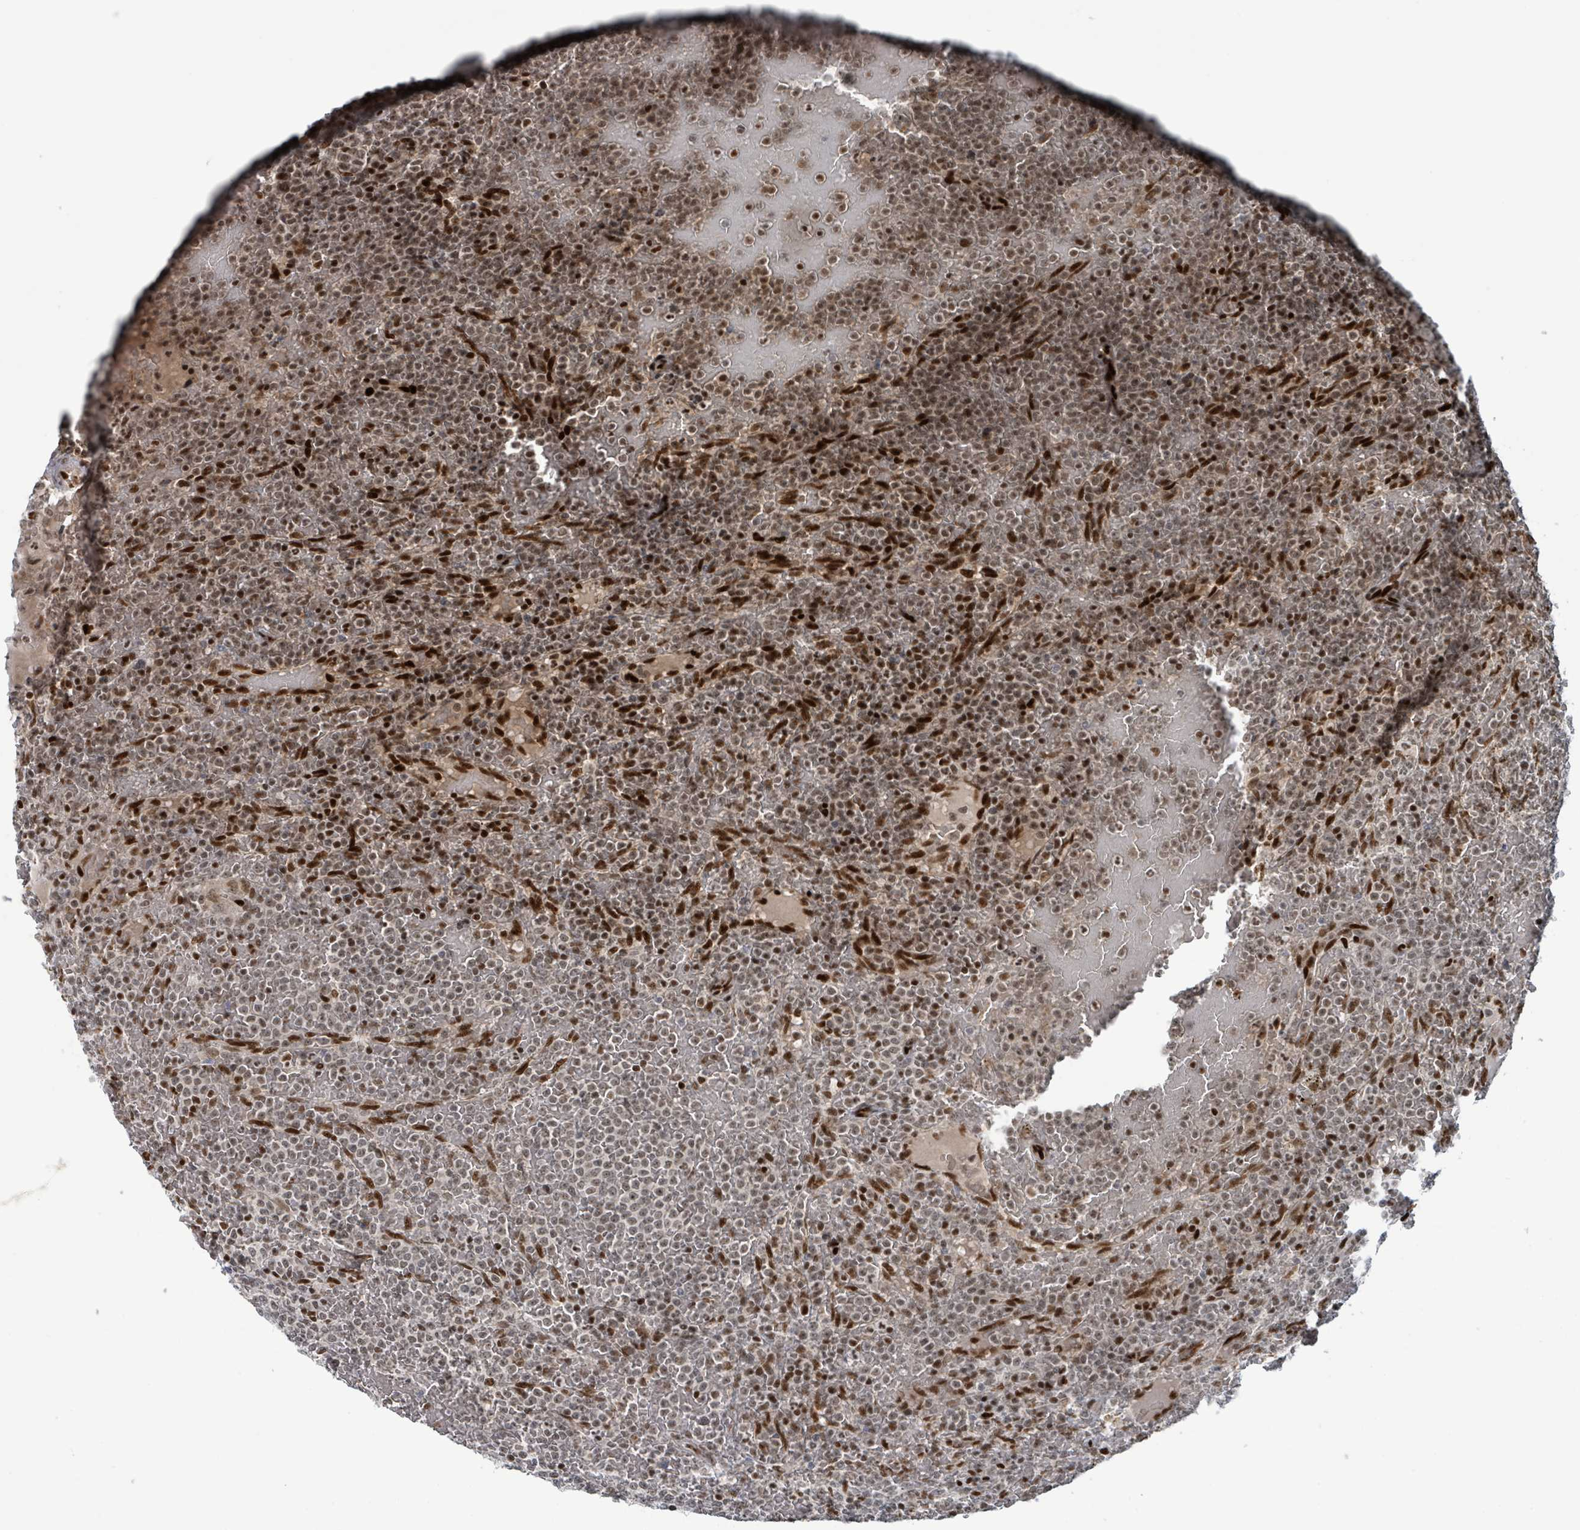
{"staining": {"intensity": "moderate", "quantity": ">75%", "location": "nuclear"}, "tissue": "lymphoma", "cell_type": "Tumor cells", "image_type": "cancer", "snomed": [{"axis": "morphology", "description": "Malignant lymphoma, non-Hodgkin's type, Low grade"}, {"axis": "topography", "description": "Spleen"}], "caption": "High-power microscopy captured an immunohistochemistry (IHC) photomicrograph of low-grade malignant lymphoma, non-Hodgkin's type, revealing moderate nuclear positivity in approximately >75% of tumor cells.", "gene": "KLF3", "patient": {"sex": "male", "age": 60}}